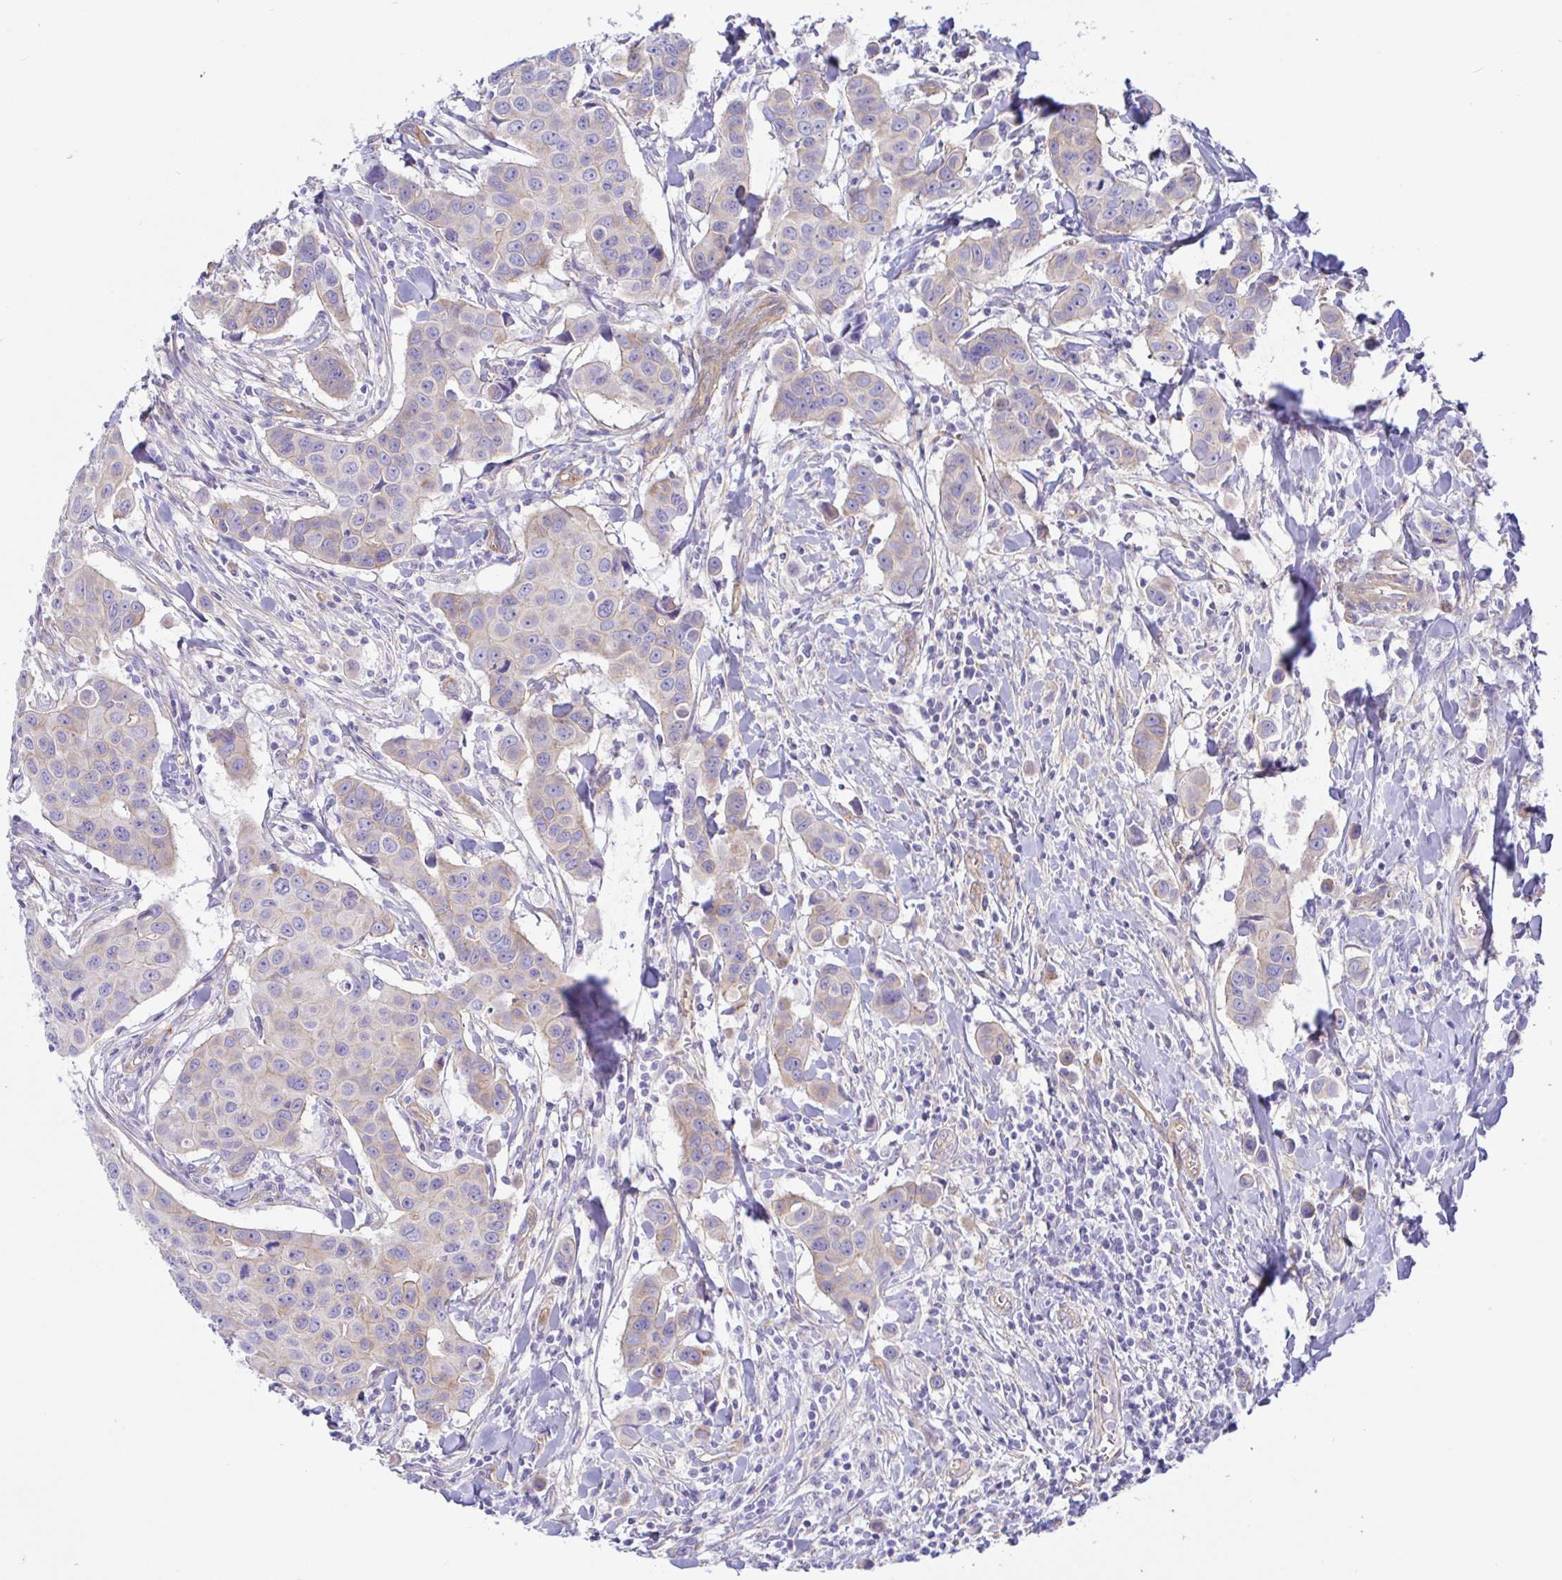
{"staining": {"intensity": "weak", "quantity": "<25%", "location": "cytoplasmic/membranous"}, "tissue": "breast cancer", "cell_type": "Tumor cells", "image_type": "cancer", "snomed": [{"axis": "morphology", "description": "Duct carcinoma"}, {"axis": "topography", "description": "Breast"}], "caption": "Image shows no significant protein expression in tumor cells of breast cancer (intraductal carcinoma).", "gene": "ARL4D", "patient": {"sex": "female", "age": 24}}